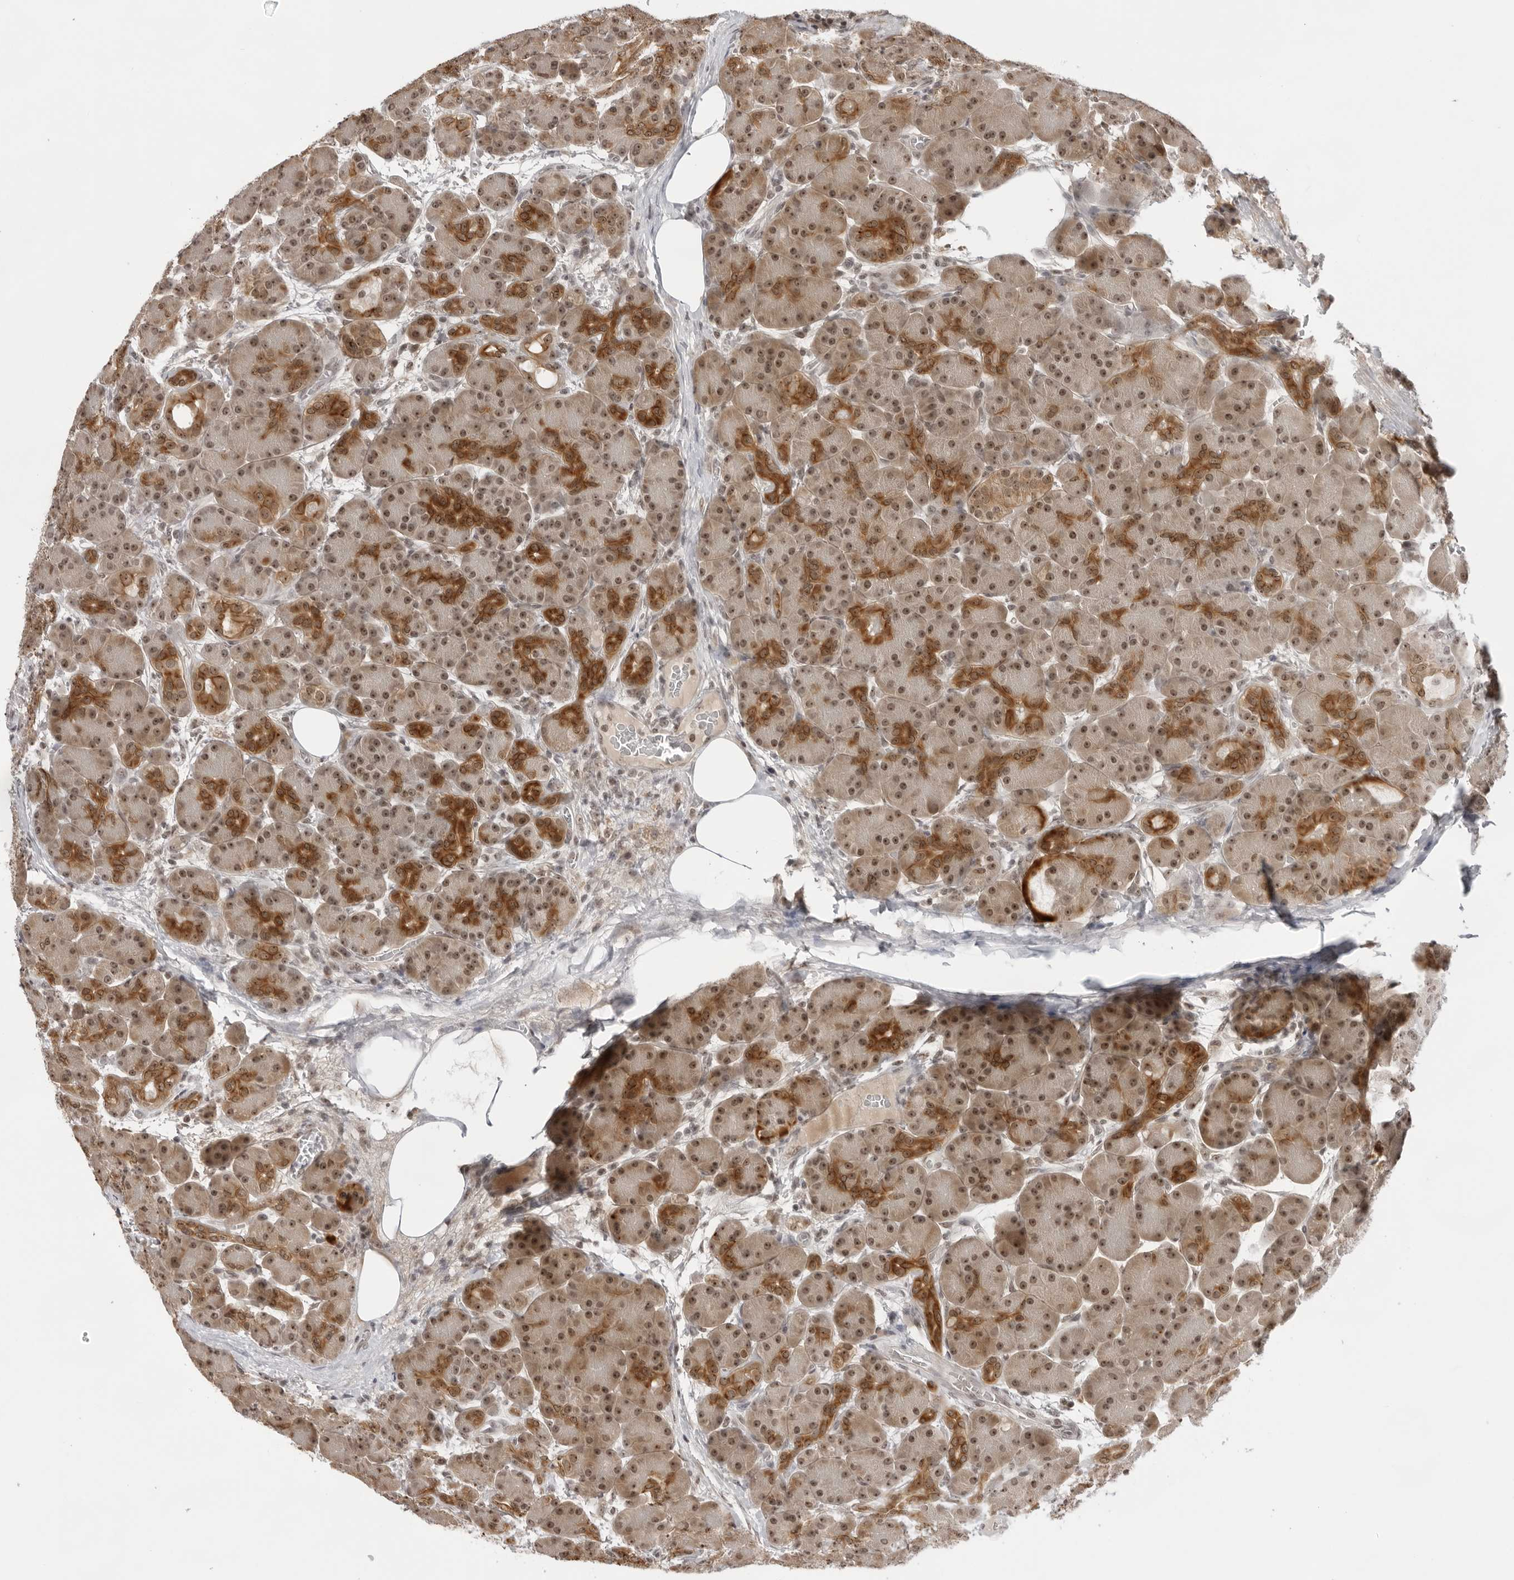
{"staining": {"intensity": "moderate", "quantity": ">75%", "location": "cytoplasmic/membranous,nuclear"}, "tissue": "pancreas", "cell_type": "Exocrine glandular cells", "image_type": "normal", "snomed": [{"axis": "morphology", "description": "Normal tissue, NOS"}, {"axis": "topography", "description": "Pancreas"}], "caption": "Immunohistochemical staining of benign pancreas demonstrates moderate cytoplasmic/membranous,nuclear protein expression in about >75% of exocrine glandular cells.", "gene": "EXOSC10", "patient": {"sex": "male", "age": 63}}